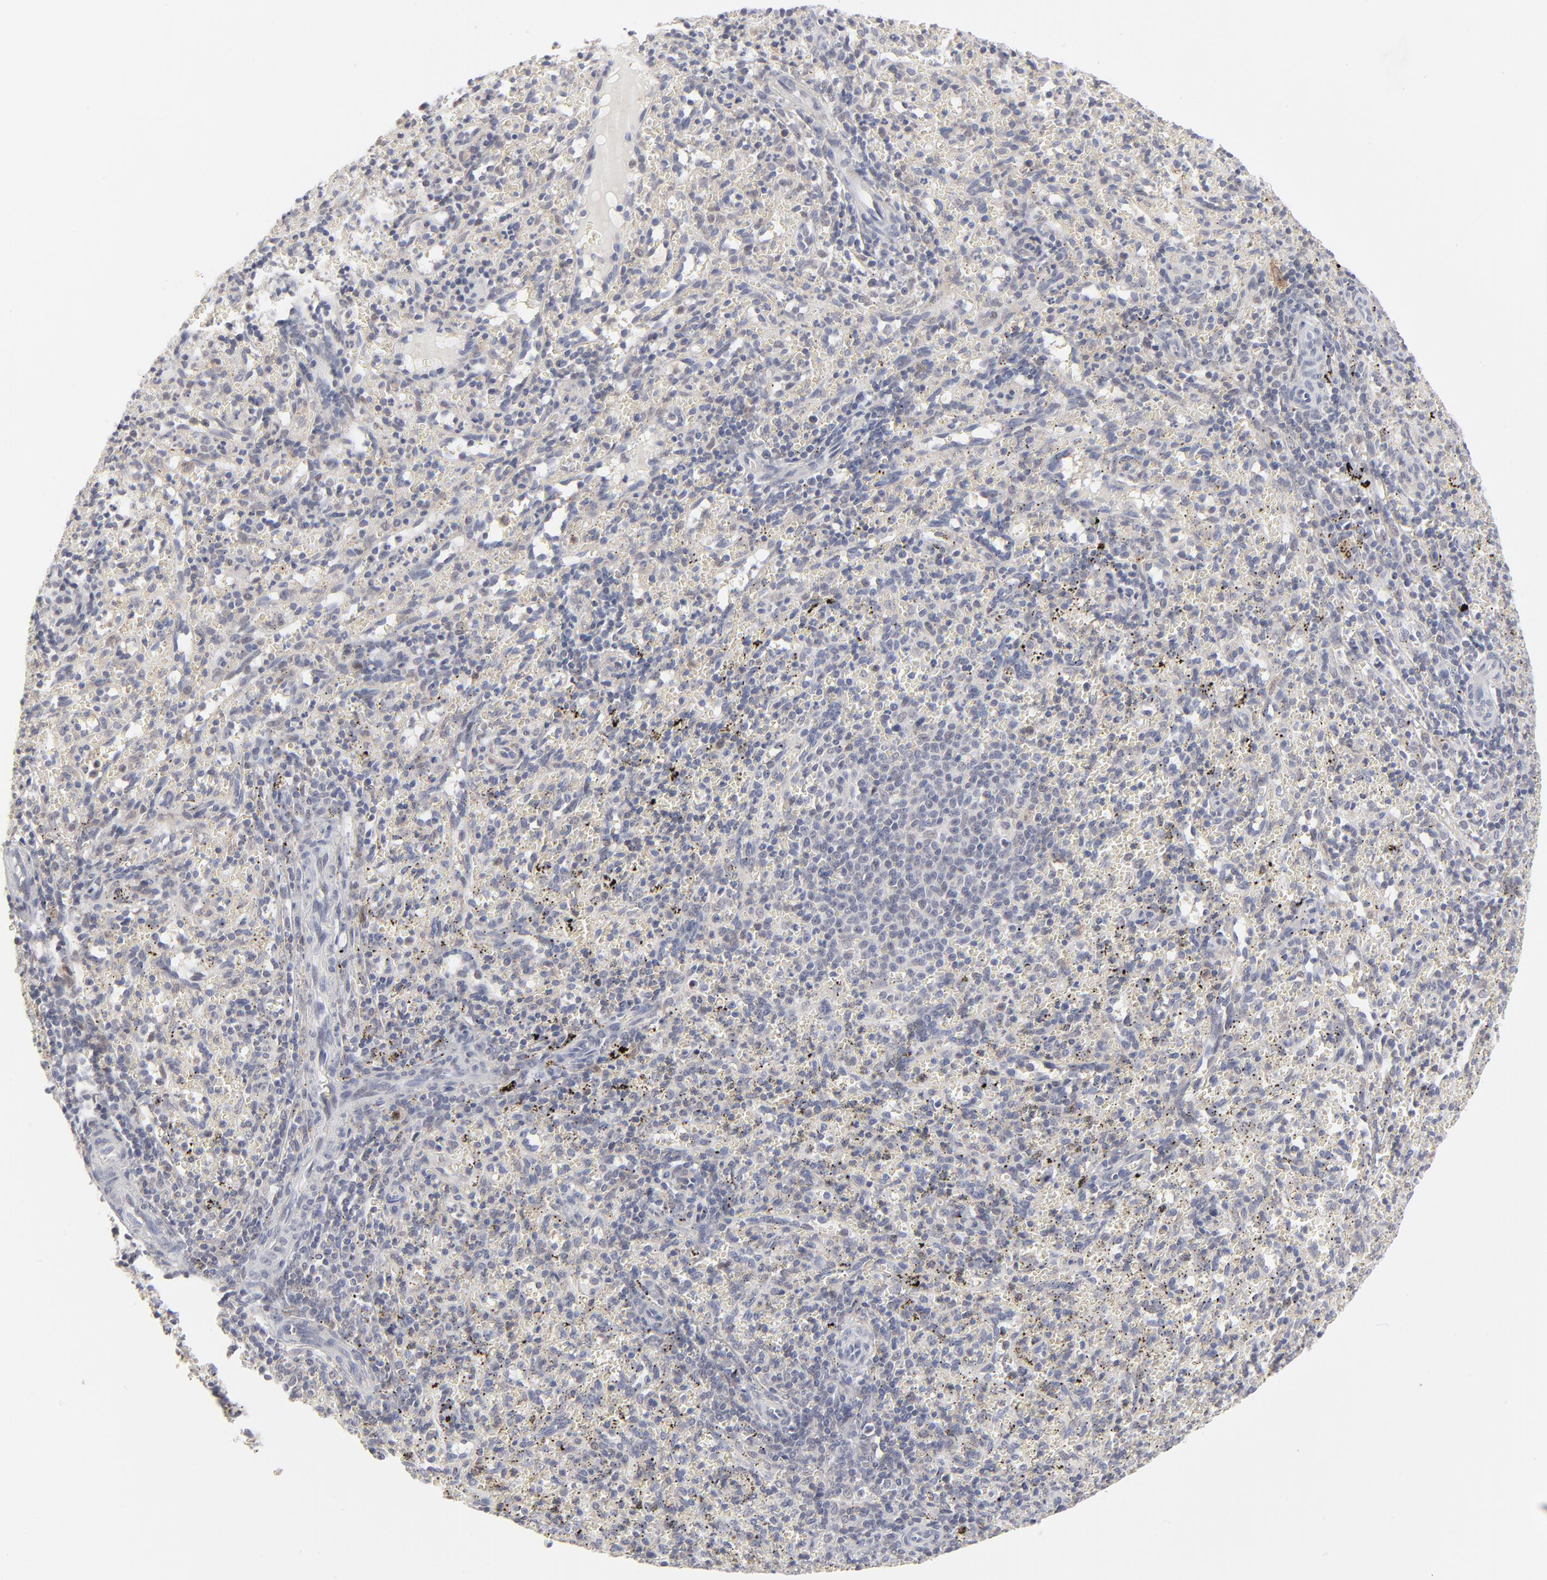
{"staining": {"intensity": "negative", "quantity": "none", "location": "none"}, "tissue": "spleen", "cell_type": "Cells in red pulp", "image_type": "normal", "snomed": [{"axis": "morphology", "description": "Normal tissue, NOS"}, {"axis": "topography", "description": "Spleen"}], "caption": "An image of spleen stained for a protein shows no brown staining in cells in red pulp.", "gene": "AURKA", "patient": {"sex": "female", "age": 10}}